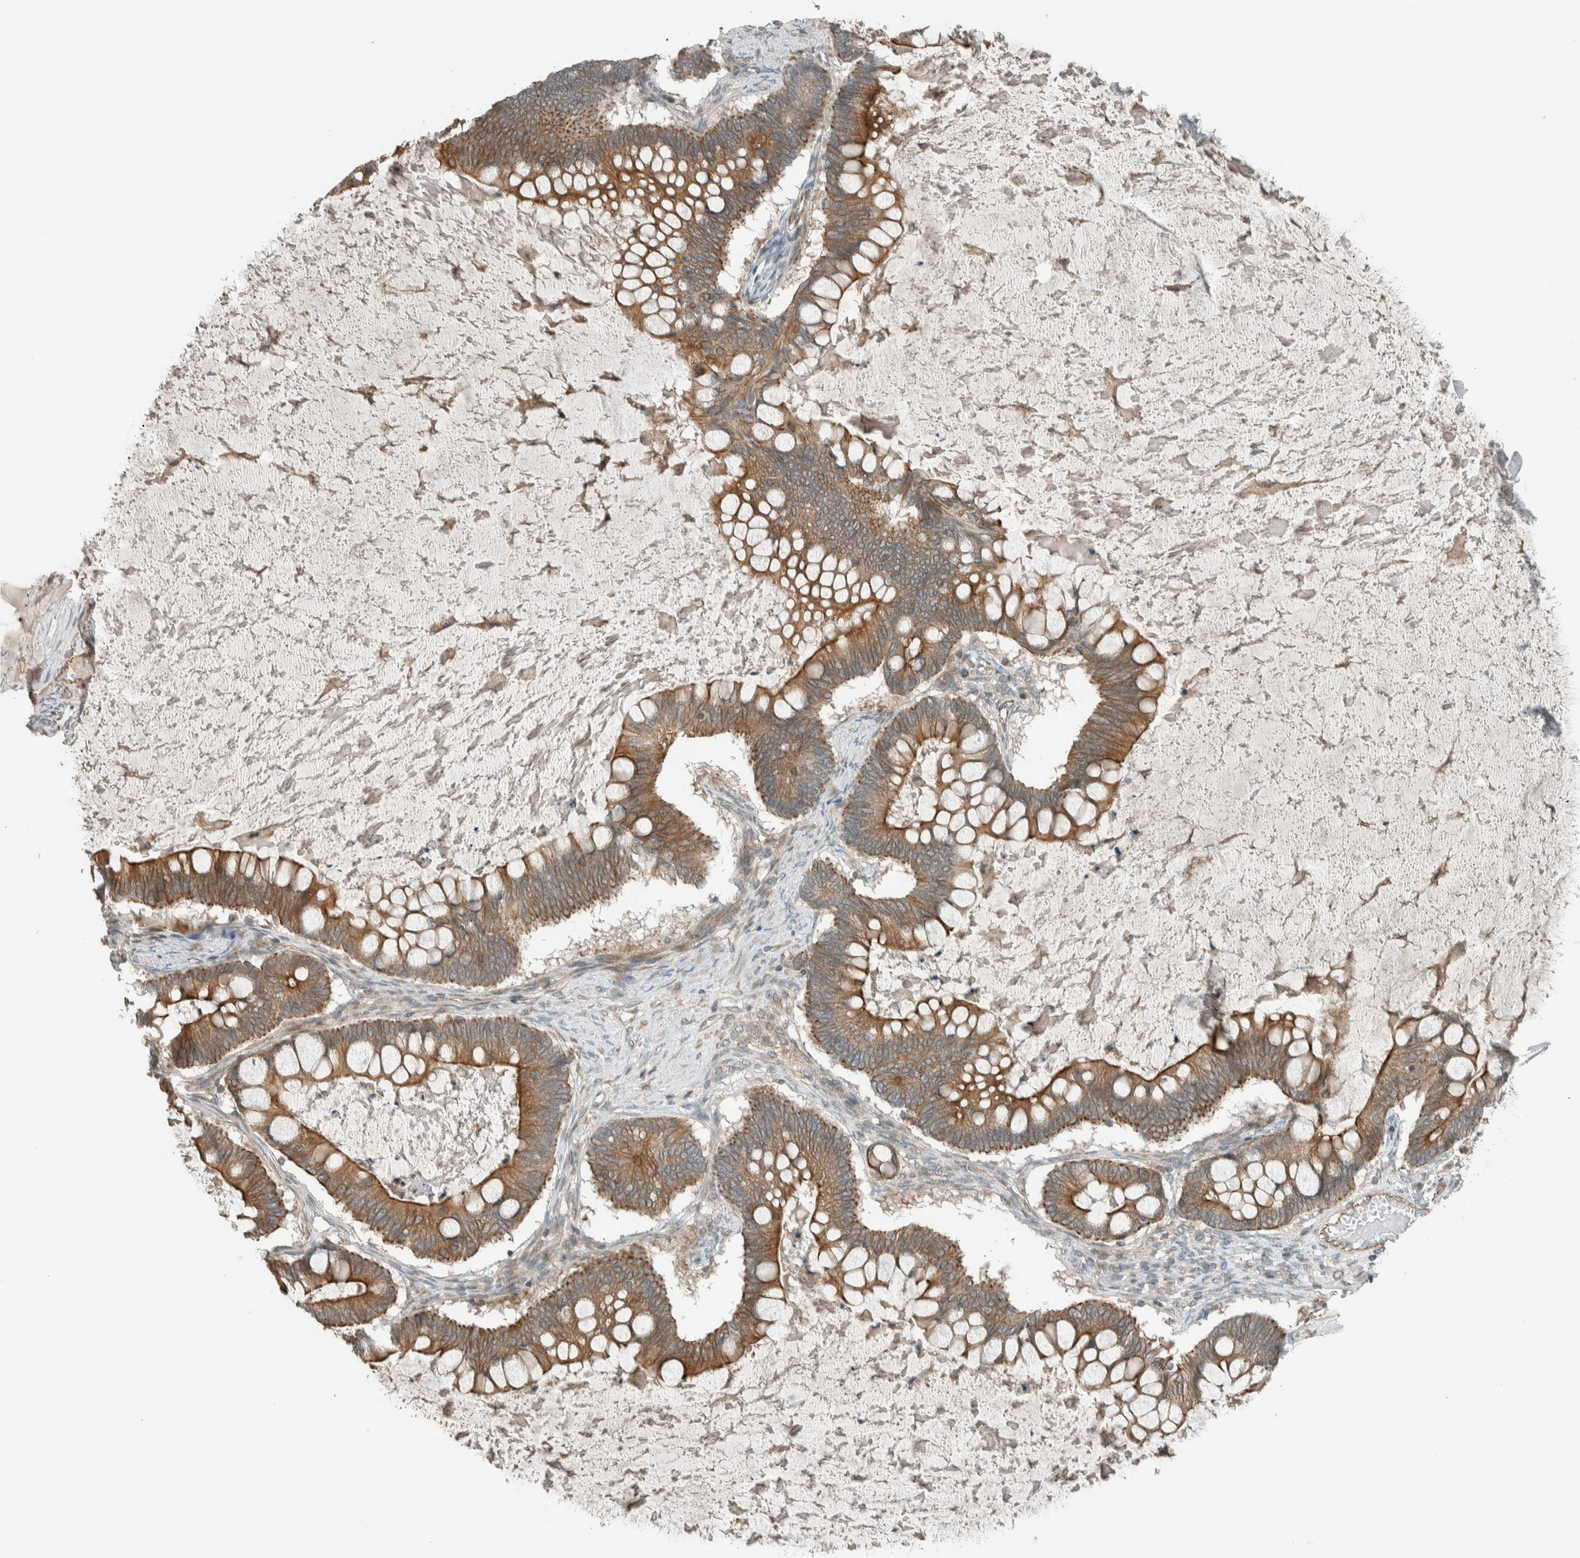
{"staining": {"intensity": "moderate", "quantity": ">75%", "location": "cytoplasmic/membranous"}, "tissue": "ovarian cancer", "cell_type": "Tumor cells", "image_type": "cancer", "snomed": [{"axis": "morphology", "description": "Cystadenocarcinoma, mucinous, NOS"}, {"axis": "topography", "description": "Ovary"}], "caption": "A medium amount of moderate cytoplasmic/membranous positivity is seen in approximately >75% of tumor cells in ovarian mucinous cystadenocarcinoma tissue.", "gene": "SEL1L", "patient": {"sex": "female", "age": 61}}